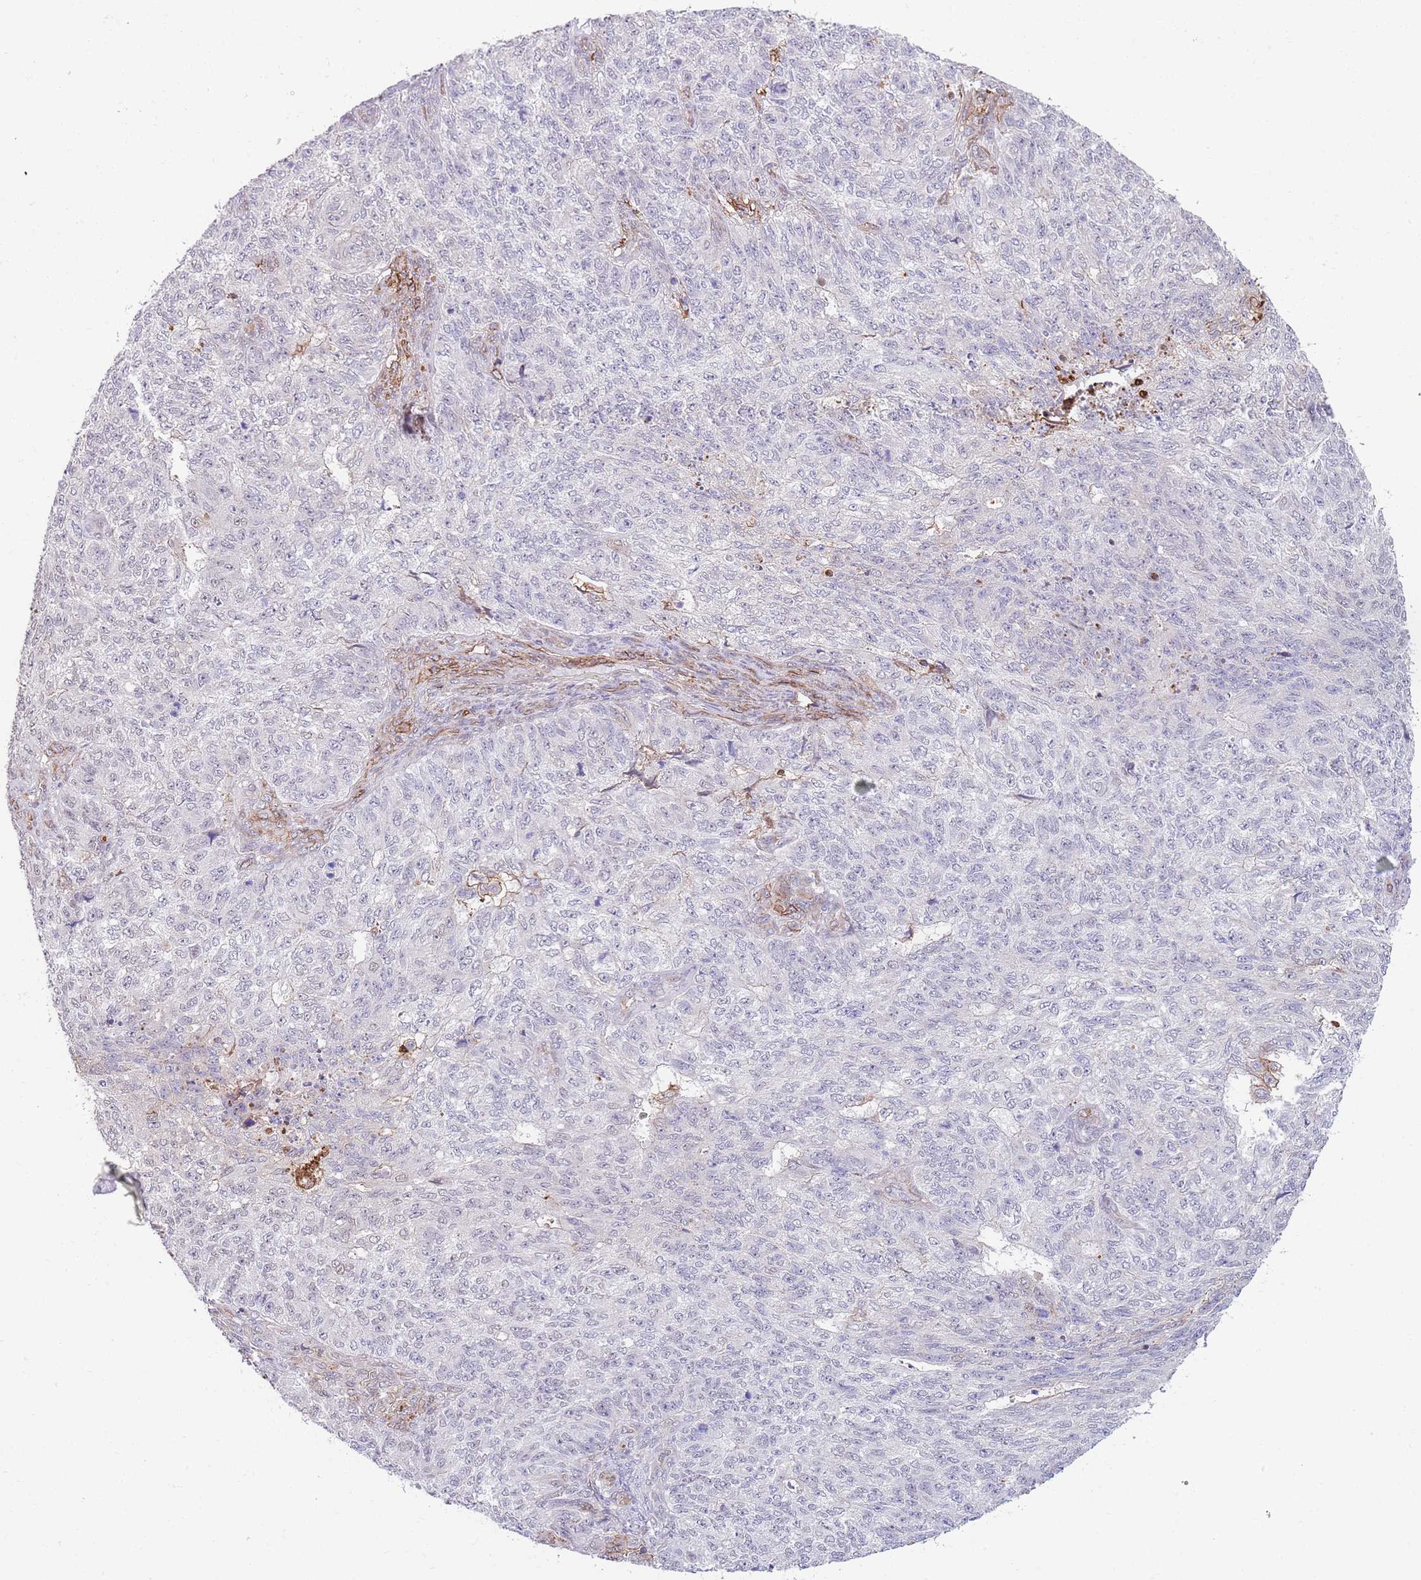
{"staining": {"intensity": "negative", "quantity": "none", "location": "none"}, "tissue": "endometrial cancer", "cell_type": "Tumor cells", "image_type": "cancer", "snomed": [{"axis": "morphology", "description": "Adenocarcinoma, NOS"}, {"axis": "topography", "description": "Endometrium"}], "caption": "An immunohistochemistry histopathology image of adenocarcinoma (endometrial) is shown. There is no staining in tumor cells of adenocarcinoma (endometrial). (DAB immunohistochemistry (IHC) with hematoxylin counter stain).", "gene": "BPNT1", "patient": {"sex": "female", "age": 32}}